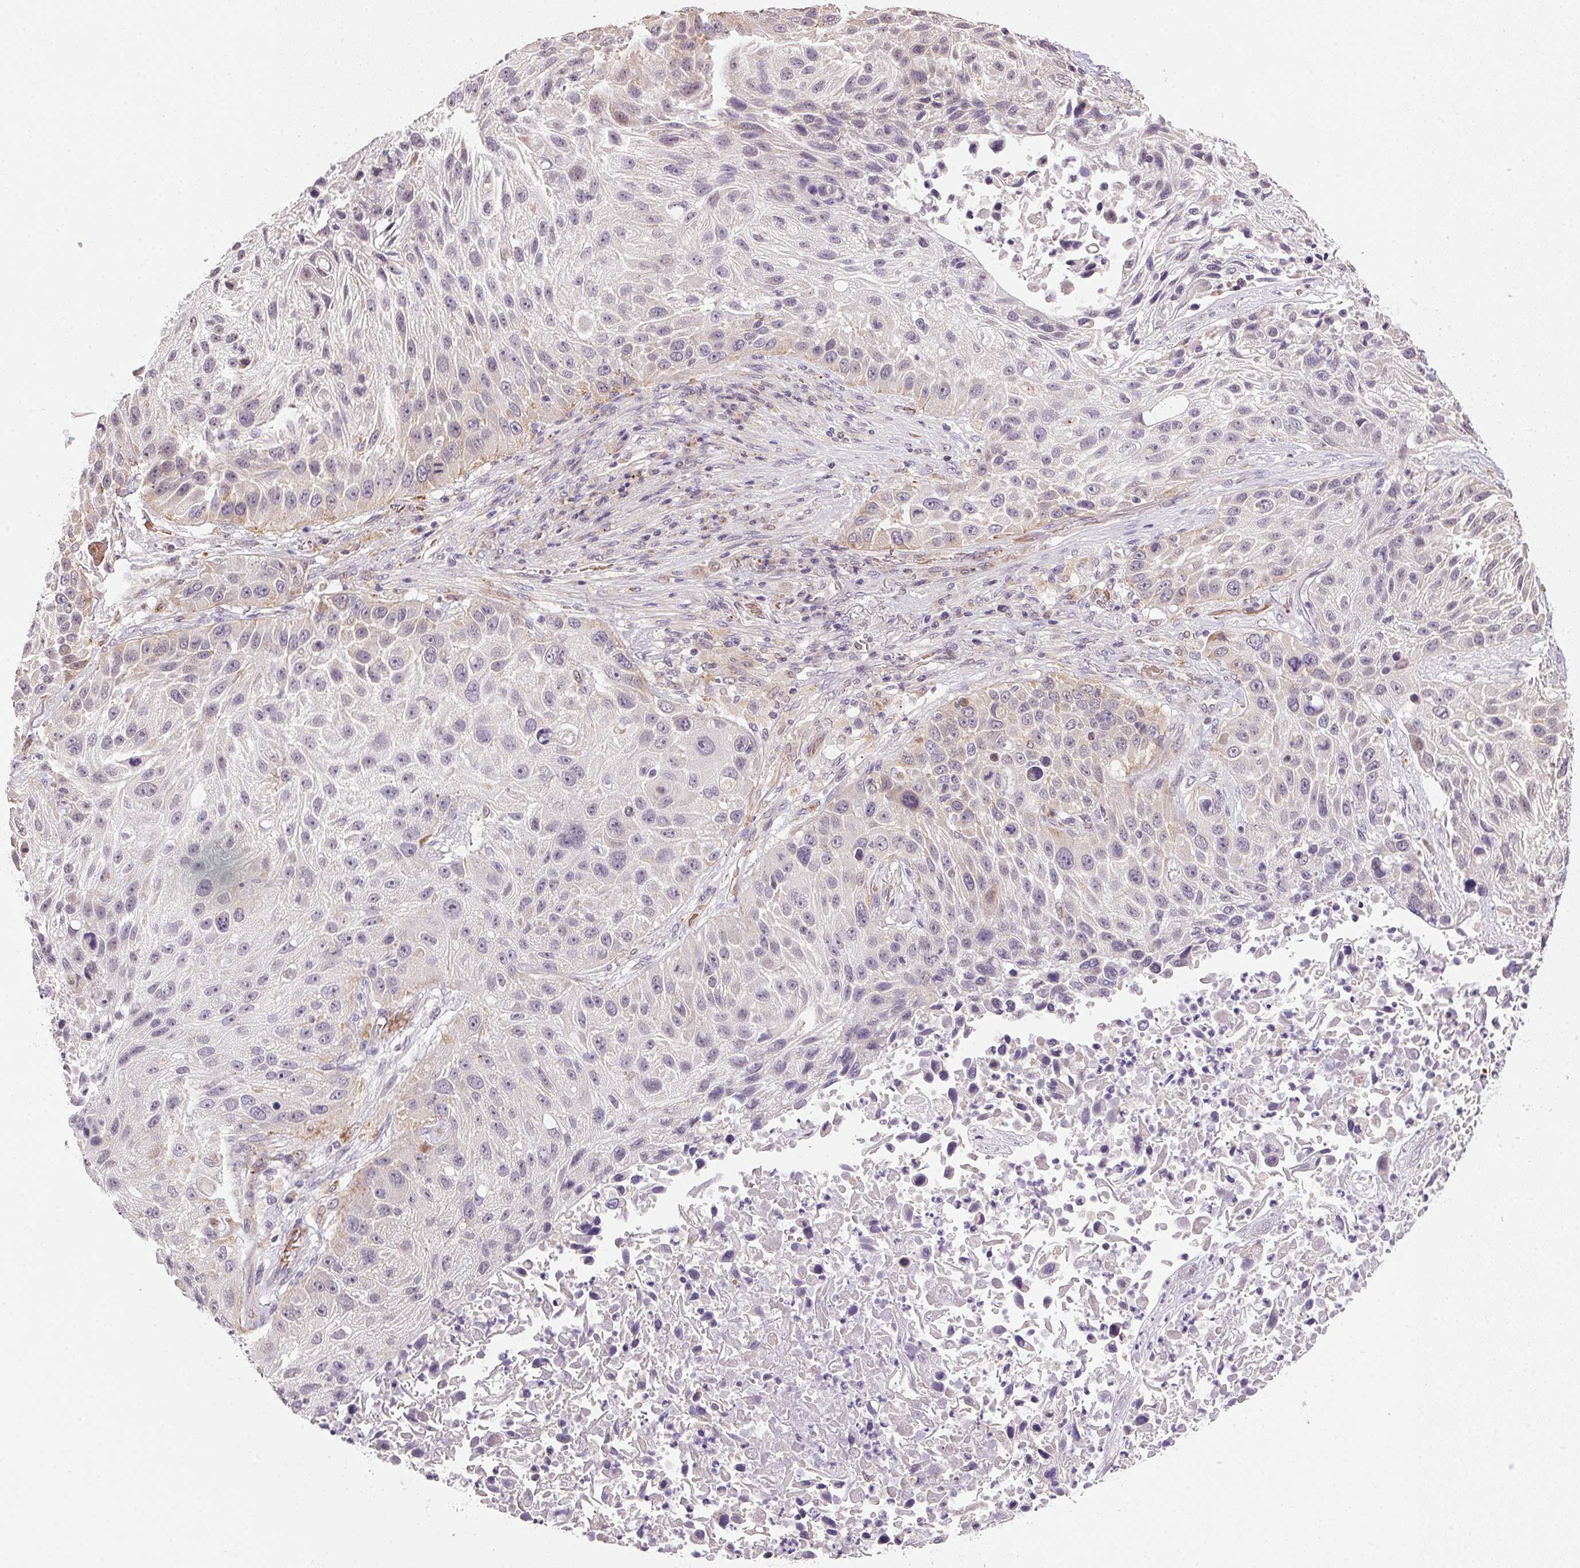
{"staining": {"intensity": "negative", "quantity": "none", "location": "none"}, "tissue": "lung cancer", "cell_type": "Tumor cells", "image_type": "cancer", "snomed": [{"axis": "morphology", "description": "Normal morphology"}, {"axis": "morphology", "description": "Squamous cell carcinoma, NOS"}, {"axis": "topography", "description": "Lymph node"}, {"axis": "topography", "description": "Lung"}], "caption": "Tumor cells are negative for protein expression in human lung squamous cell carcinoma.", "gene": "METTL13", "patient": {"sex": "male", "age": 67}}